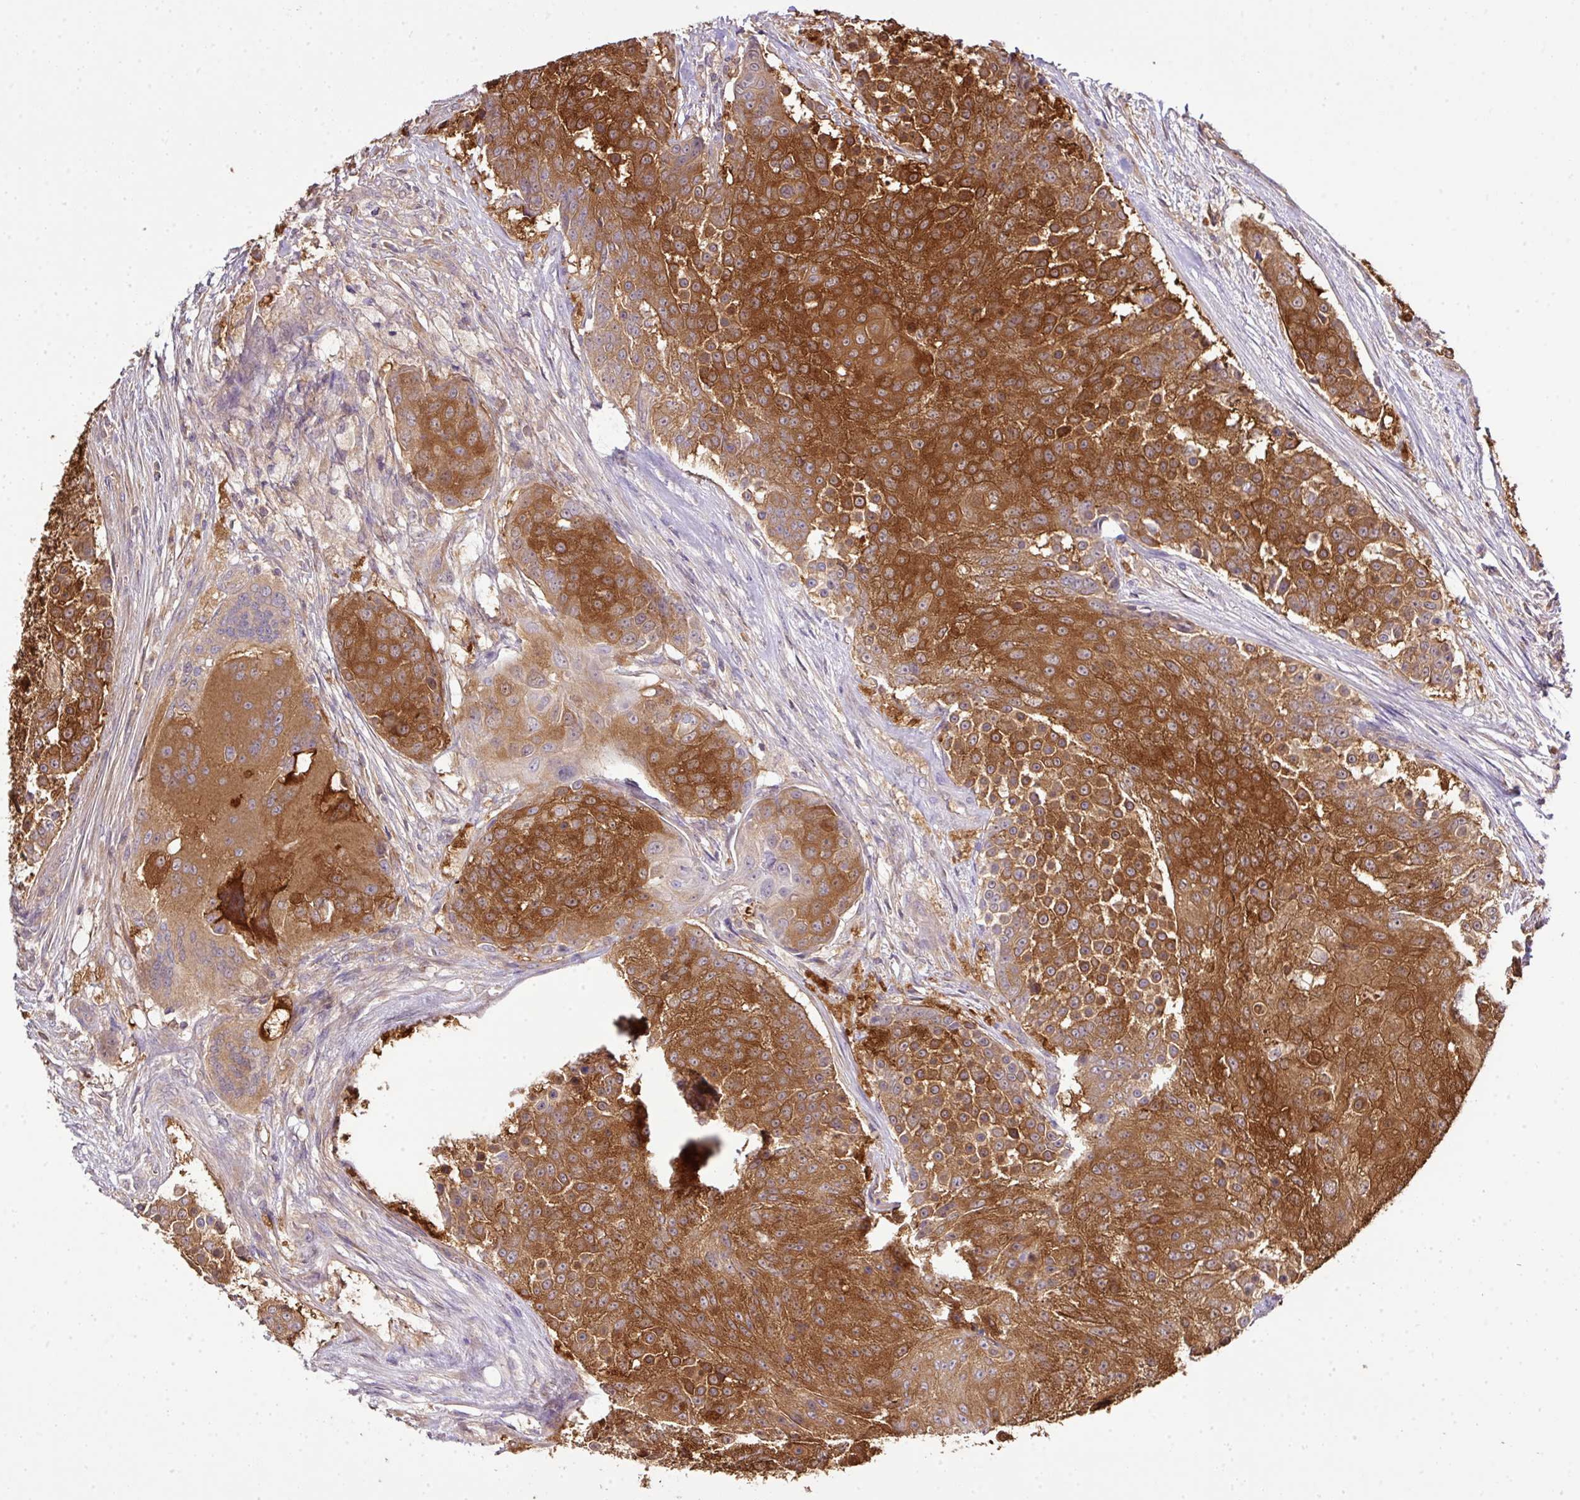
{"staining": {"intensity": "strong", "quantity": ">75%", "location": "cytoplasmic/membranous"}, "tissue": "urothelial cancer", "cell_type": "Tumor cells", "image_type": "cancer", "snomed": [{"axis": "morphology", "description": "Urothelial carcinoma, High grade"}, {"axis": "topography", "description": "Urinary bladder"}], "caption": "A high amount of strong cytoplasmic/membranous positivity is seen in about >75% of tumor cells in high-grade urothelial carcinoma tissue. The staining was performed using DAB, with brown indicating positive protein expression. Nuclei are stained blue with hematoxylin.", "gene": "TMEM107", "patient": {"sex": "female", "age": 63}}